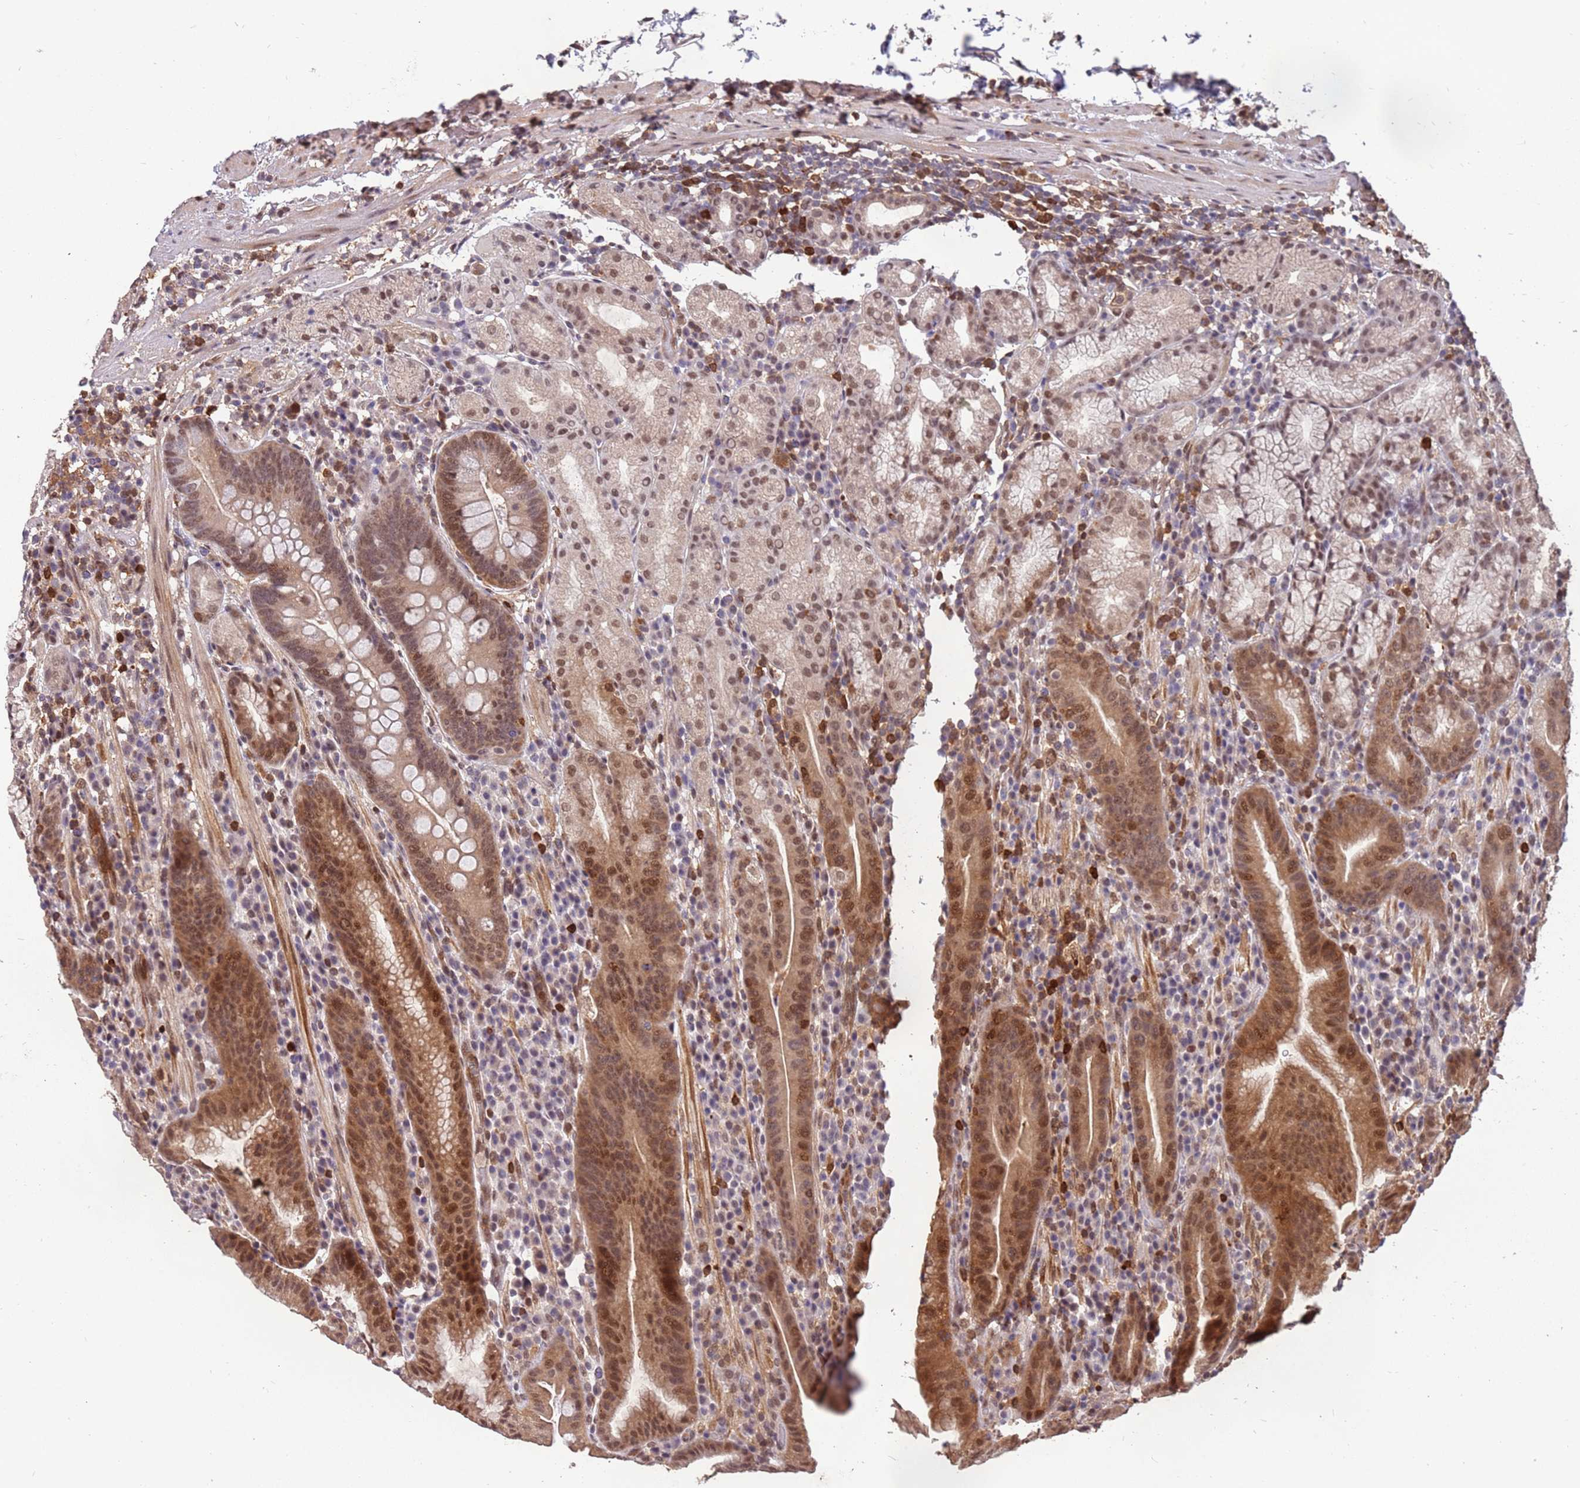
{"staining": {"intensity": "moderate", "quantity": ">75%", "location": "cytoplasmic/membranous,nuclear"}, "tissue": "stomach", "cell_type": "Glandular cells", "image_type": "normal", "snomed": [{"axis": "morphology", "description": "Normal tissue, NOS"}, {"axis": "morphology", "description": "Inflammation, NOS"}, {"axis": "topography", "description": "Stomach"}], "caption": "Protein positivity by immunohistochemistry (IHC) demonstrates moderate cytoplasmic/membranous,nuclear positivity in approximately >75% of glandular cells in normal stomach.", "gene": "GBP2", "patient": {"sex": "male", "age": 79}}